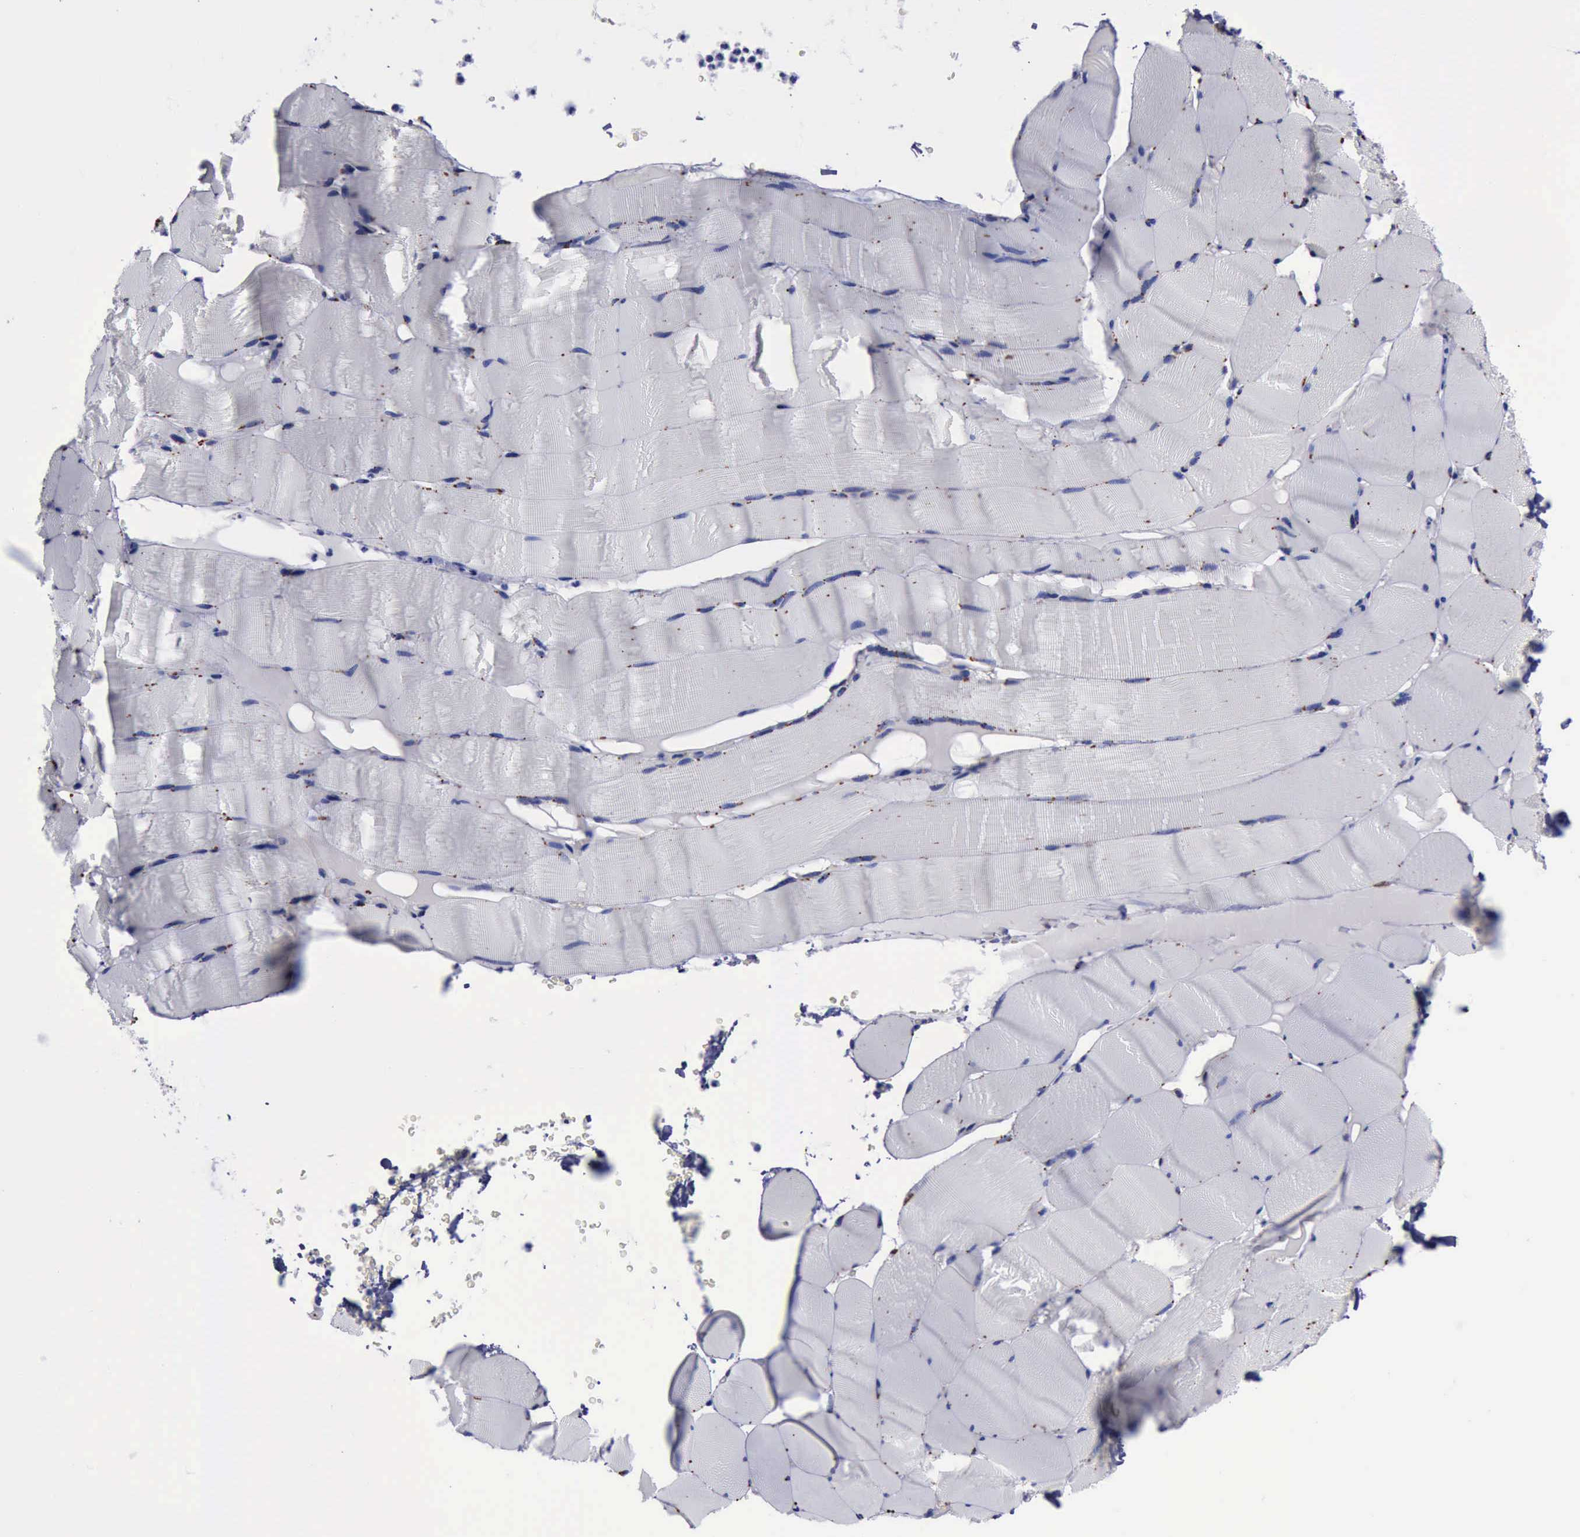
{"staining": {"intensity": "weak", "quantity": "<25%", "location": "cytoplasmic/membranous"}, "tissue": "skeletal muscle", "cell_type": "Myocytes", "image_type": "normal", "snomed": [{"axis": "morphology", "description": "Normal tissue, NOS"}, {"axis": "topography", "description": "Skeletal muscle"}], "caption": "DAB immunohistochemical staining of unremarkable human skeletal muscle displays no significant expression in myocytes.", "gene": "CTSD", "patient": {"sex": "male", "age": 62}}